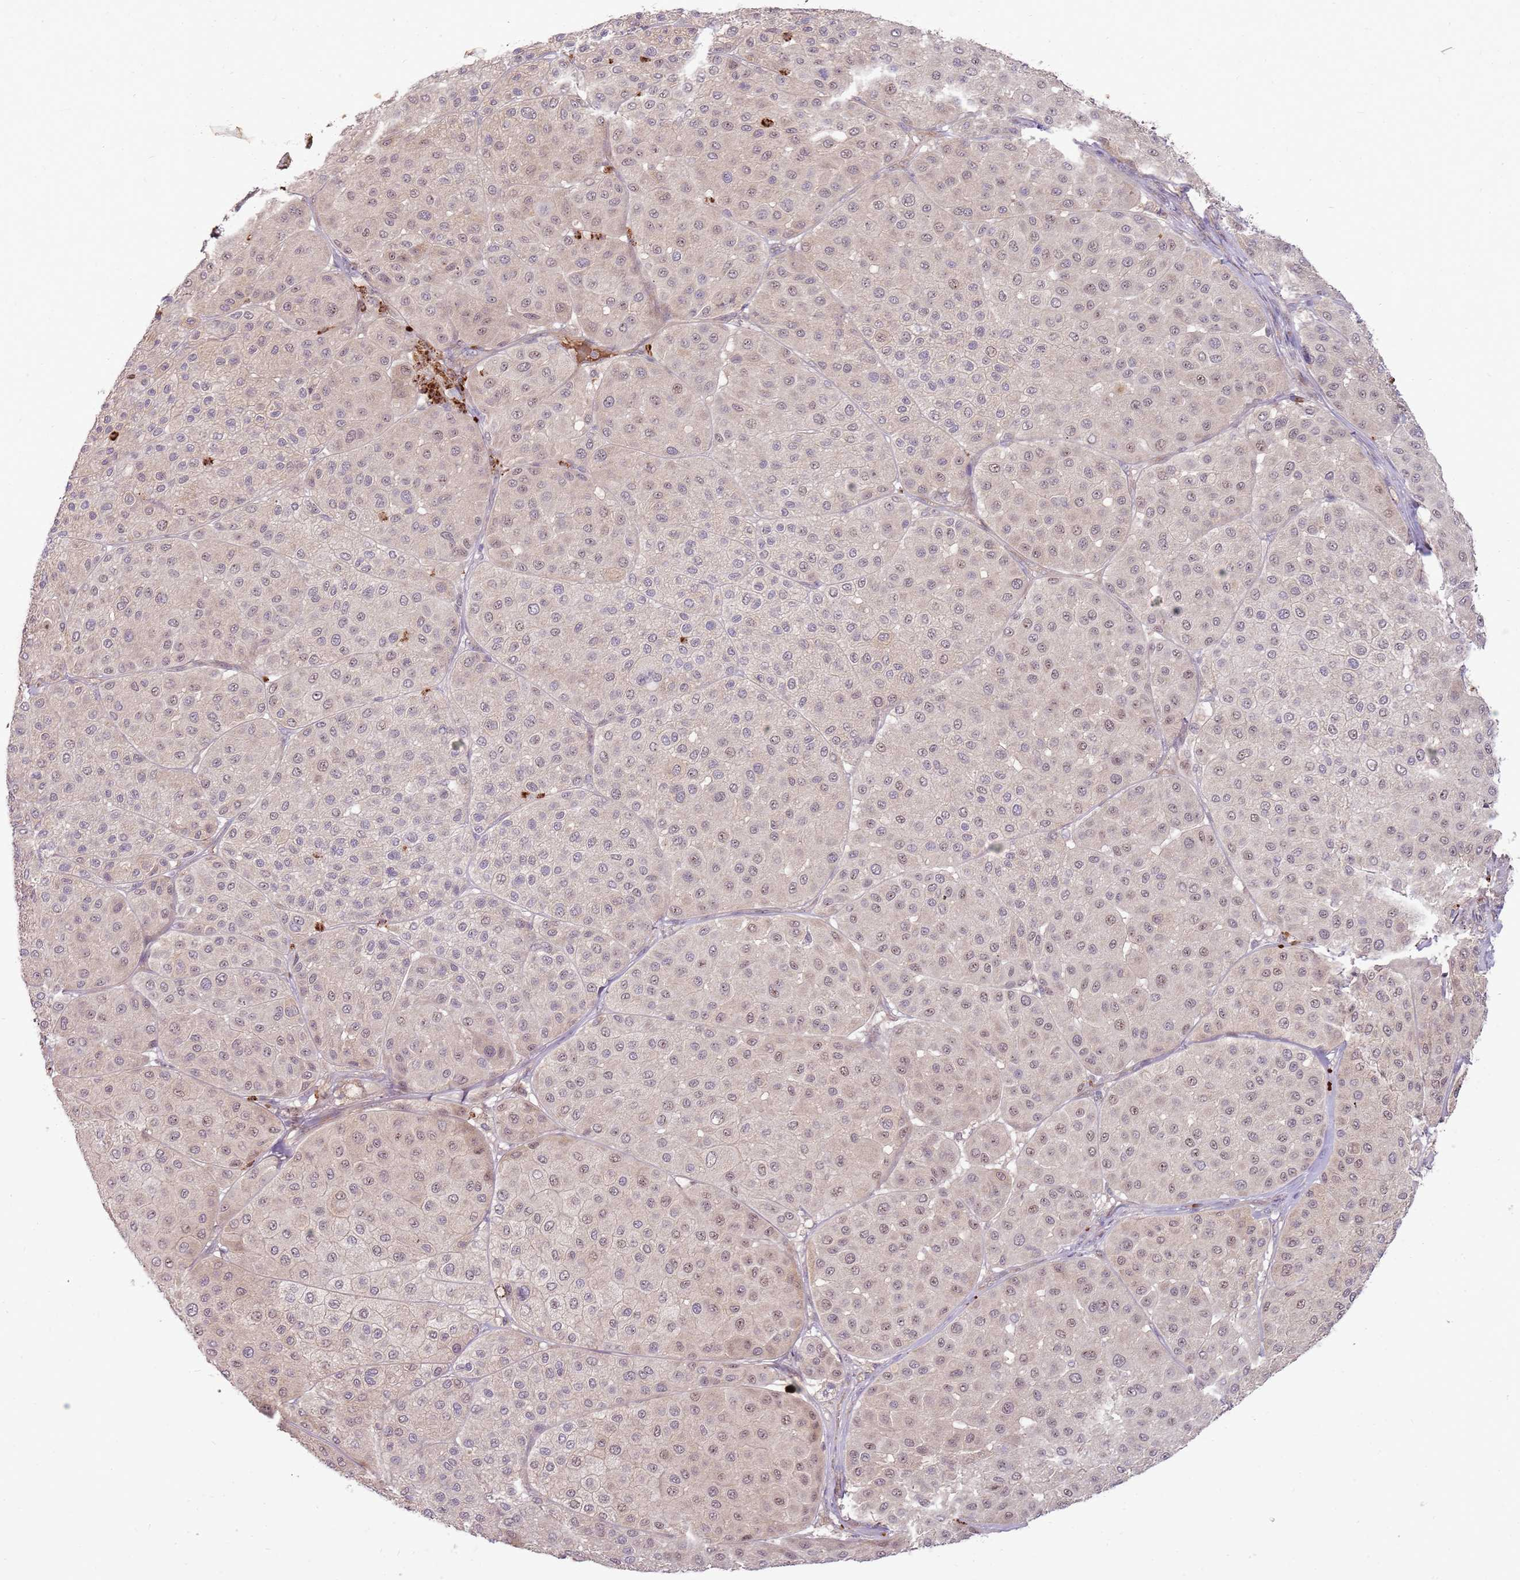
{"staining": {"intensity": "moderate", "quantity": "25%-75%", "location": "nuclear"}, "tissue": "melanoma", "cell_type": "Tumor cells", "image_type": "cancer", "snomed": [{"axis": "morphology", "description": "Malignant melanoma, Metastatic site"}, {"axis": "topography", "description": "Smooth muscle"}], "caption": "The immunohistochemical stain labels moderate nuclear positivity in tumor cells of melanoma tissue.", "gene": "NBPF6", "patient": {"sex": "male", "age": 41}}